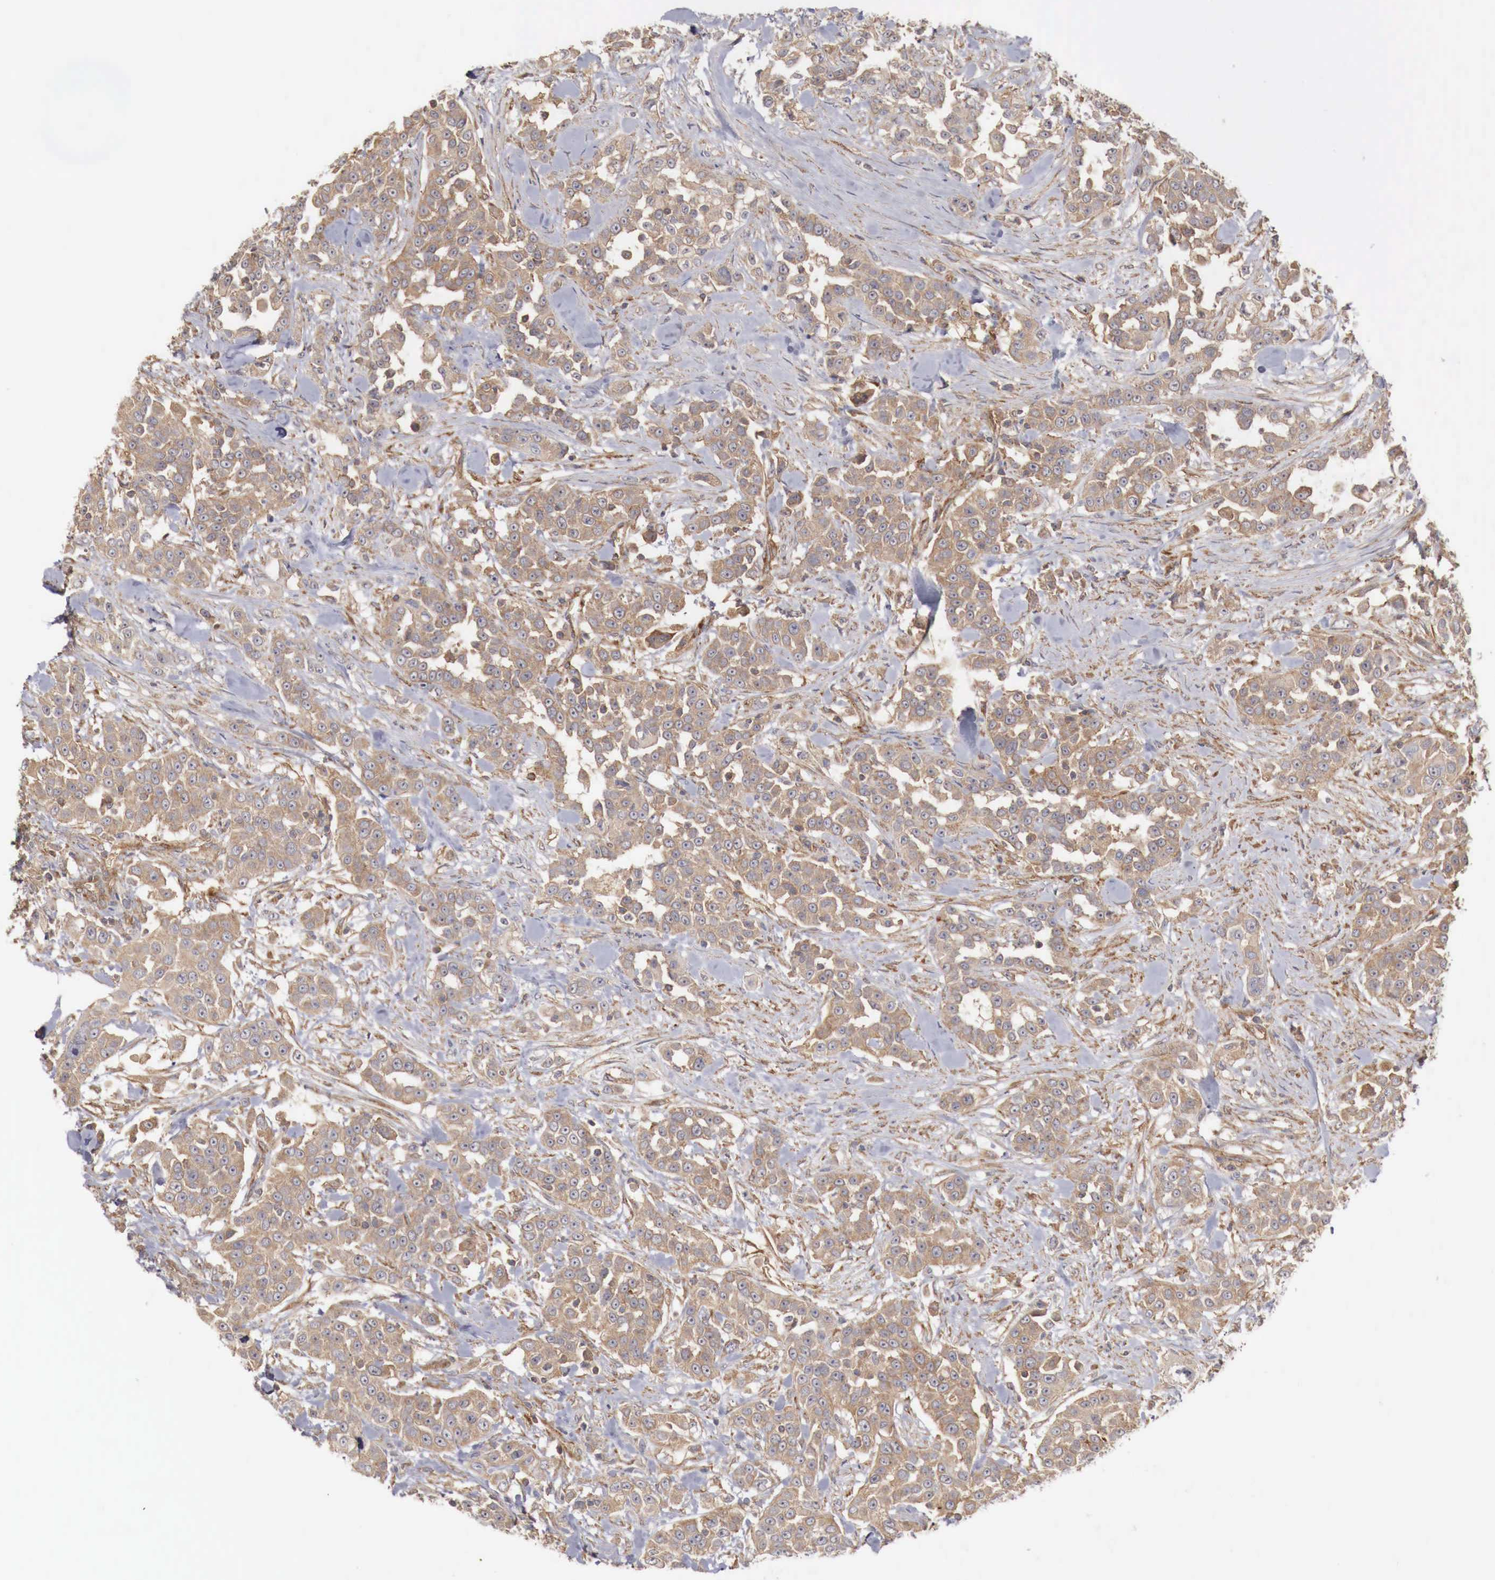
{"staining": {"intensity": "moderate", "quantity": ">75%", "location": "cytoplasmic/membranous"}, "tissue": "urothelial cancer", "cell_type": "Tumor cells", "image_type": "cancer", "snomed": [{"axis": "morphology", "description": "Urothelial carcinoma, High grade"}, {"axis": "topography", "description": "Urinary bladder"}], "caption": "Urothelial cancer stained for a protein displays moderate cytoplasmic/membranous positivity in tumor cells. (DAB IHC with brightfield microscopy, high magnification).", "gene": "ARMCX4", "patient": {"sex": "female", "age": 80}}